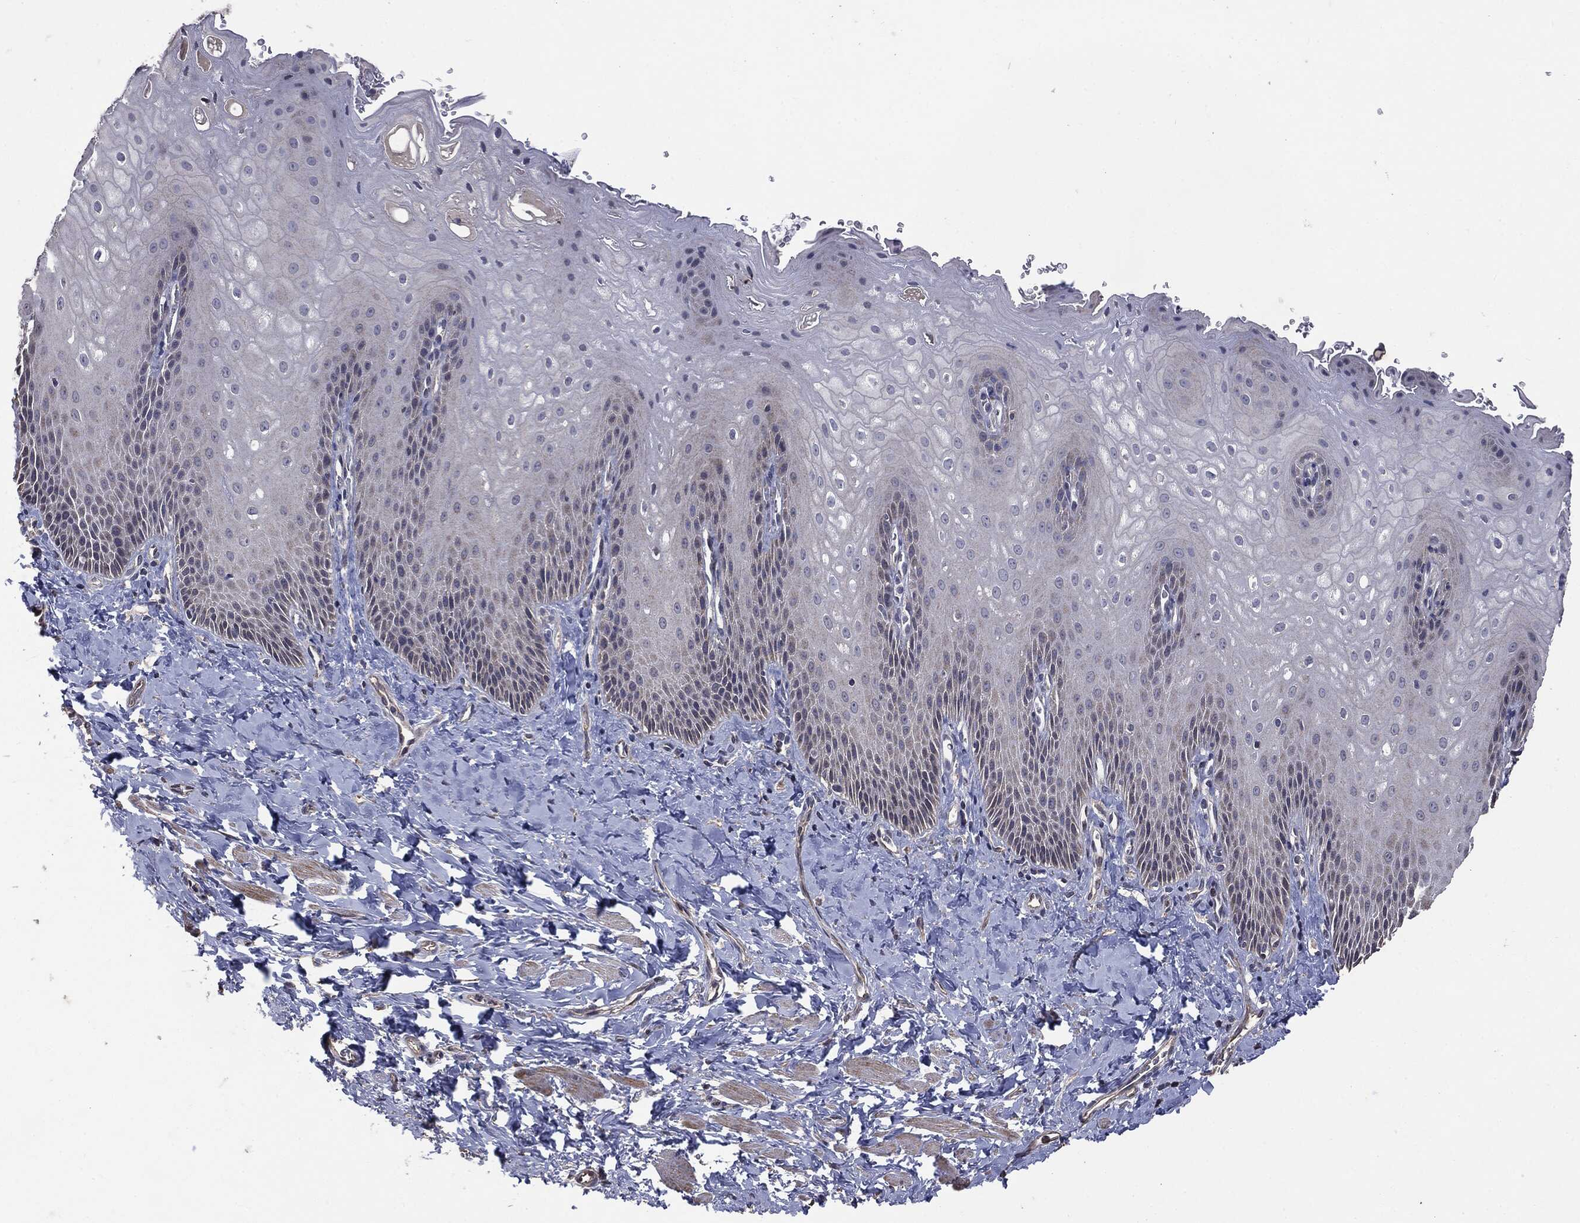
{"staining": {"intensity": "negative", "quantity": "none", "location": "none"}, "tissue": "esophagus", "cell_type": "Squamous epithelial cells", "image_type": "normal", "snomed": [{"axis": "morphology", "description": "Normal tissue, NOS"}, {"axis": "topography", "description": "Esophagus"}], "caption": "Immunohistochemistry (IHC) image of normal esophagus: human esophagus stained with DAB reveals no significant protein expression in squamous epithelial cells.", "gene": "MTOR", "patient": {"sex": "male", "age": 64}}